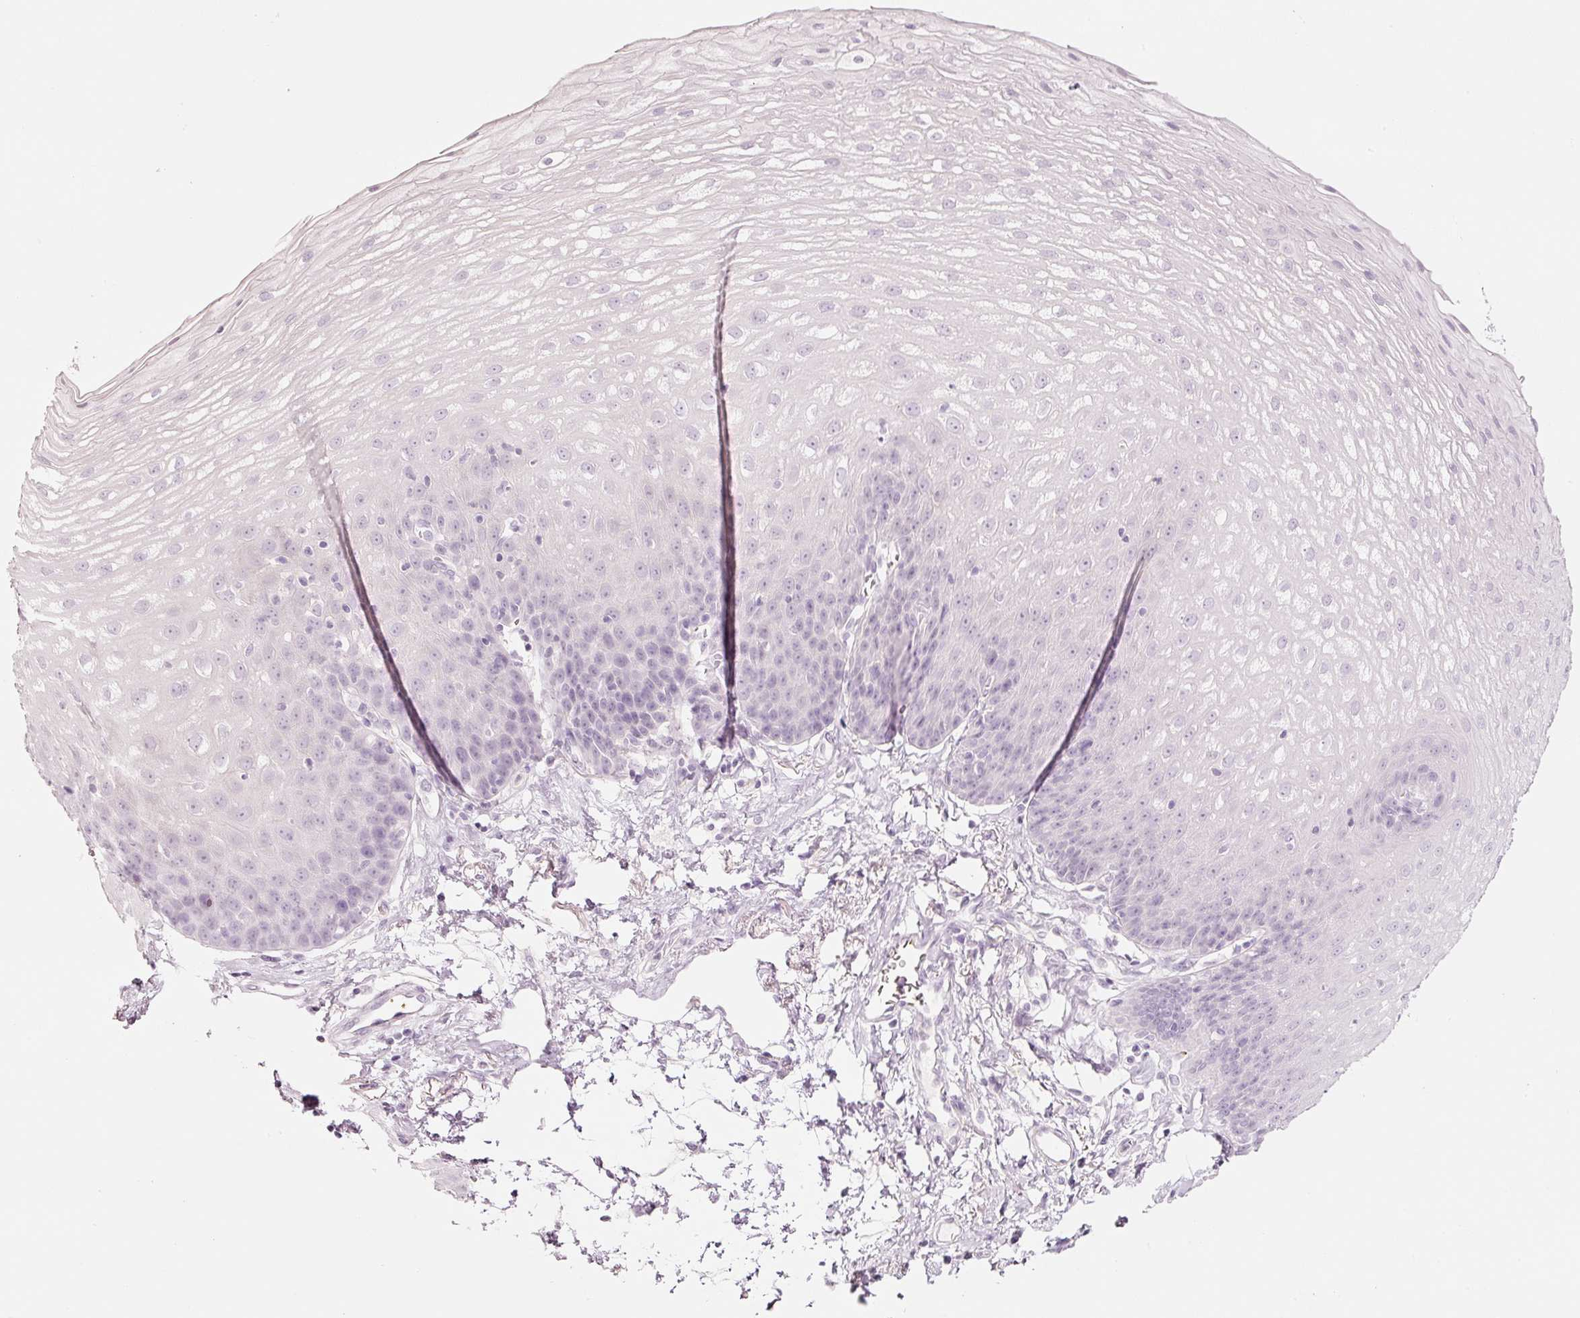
{"staining": {"intensity": "negative", "quantity": "none", "location": "none"}, "tissue": "esophagus", "cell_type": "Squamous epithelial cells", "image_type": "normal", "snomed": [{"axis": "morphology", "description": "Normal tissue, NOS"}, {"axis": "topography", "description": "Esophagus"}], "caption": "IHC micrograph of normal esophagus: esophagus stained with DAB exhibits no significant protein positivity in squamous epithelial cells.", "gene": "LECT2", "patient": {"sex": "female", "age": 81}}